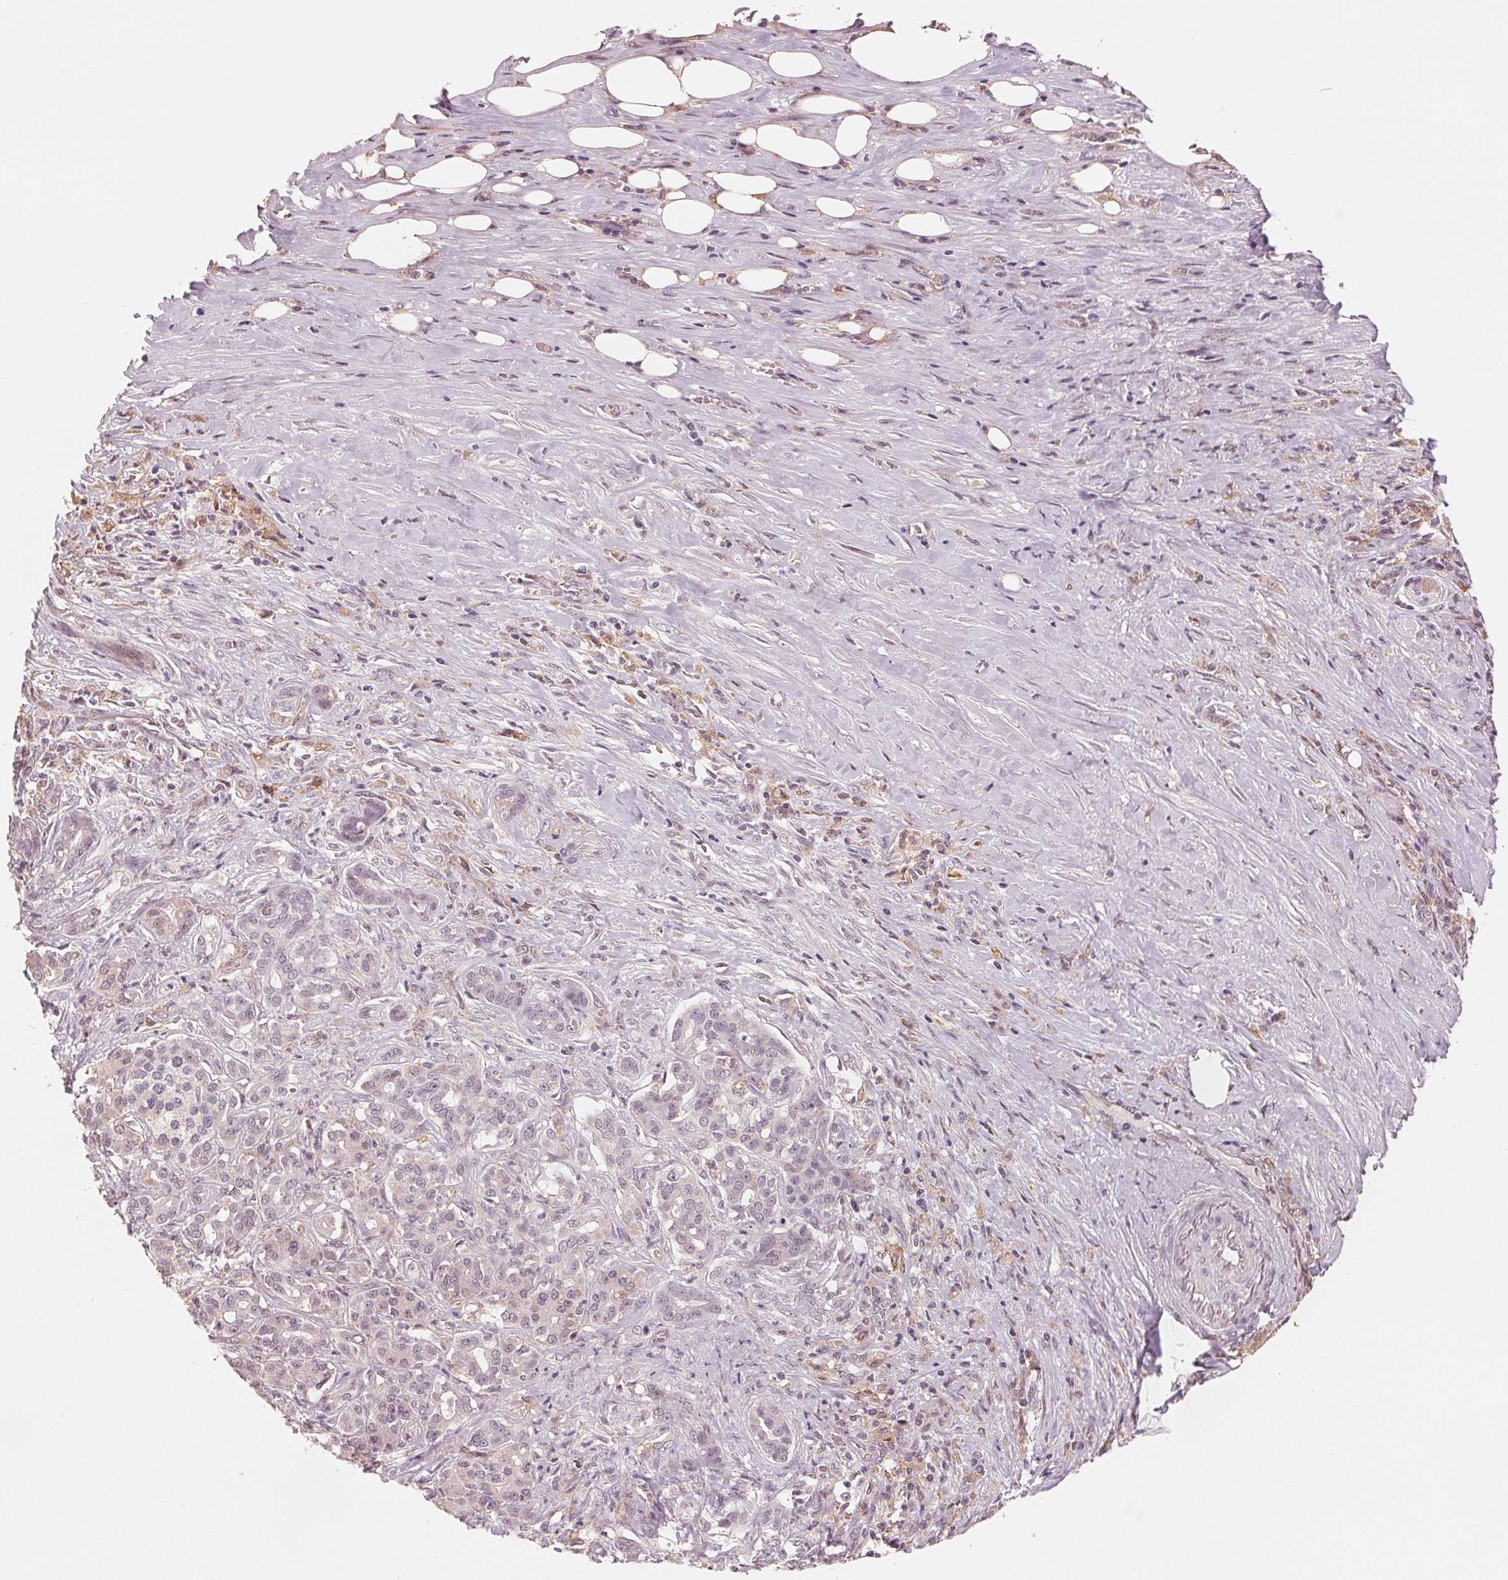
{"staining": {"intensity": "weak", "quantity": "<25%", "location": "cytoplasmic/membranous"}, "tissue": "pancreatic cancer", "cell_type": "Tumor cells", "image_type": "cancer", "snomed": [{"axis": "morphology", "description": "Normal tissue, NOS"}, {"axis": "morphology", "description": "Inflammation, NOS"}, {"axis": "morphology", "description": "Adenocarcinoma, NOS"}, {"axis": "topography", "description": "Pancreas"}], "caption": "Immunohistochemical staining of pancreatic cancer (adenocarcinoma) shows no significant positivity in tumor cells. Brightfield microscopy of immunohistochemistry stained with DAB (brown) and hematoxylin (blue), captured at high magnification.", "gene": "IL9R", "patient": {"sex": "male", "age": 57}}